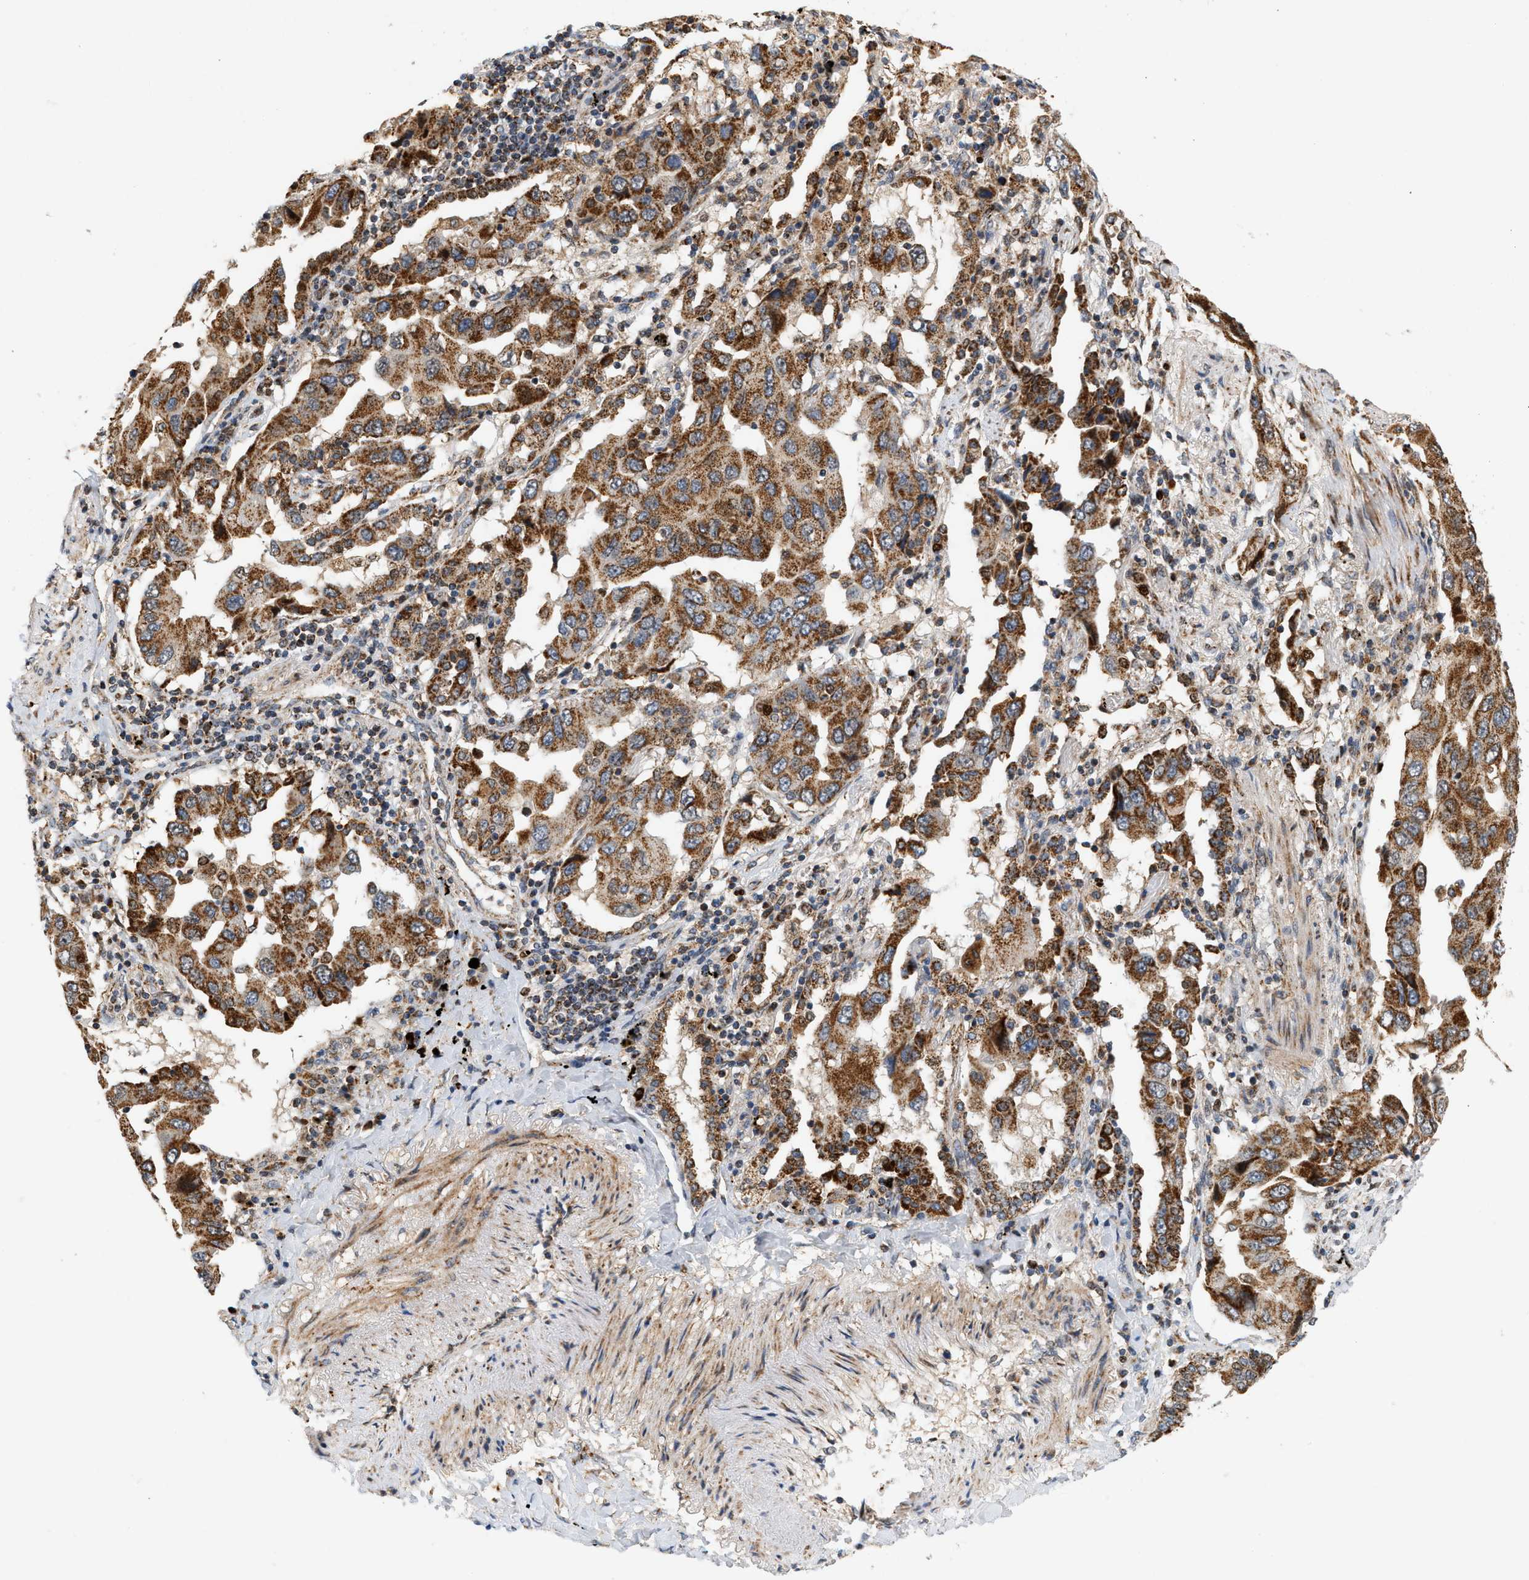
{"staining": {"intensity": "strong", "quantity": ">75%", "location": "cytoplasmic/membranous"}, "tissue": "lung cancer", "cell_type": "Tumor cells", "image_type": "cancer", "snomed": [{"axis": "morphology", "description": "Adenocarcinoma, NOS"}, {"axis": "topography", "description": "Lung"}], "caption": "Lung adenocarcinoma was stained to show a protein in brown. There is high levels of strong cytoplasmic/membranous expression in approximately >75% of tumor cells.", "gene": "MCU", "patient": {"sex": "female", "age": 65}}